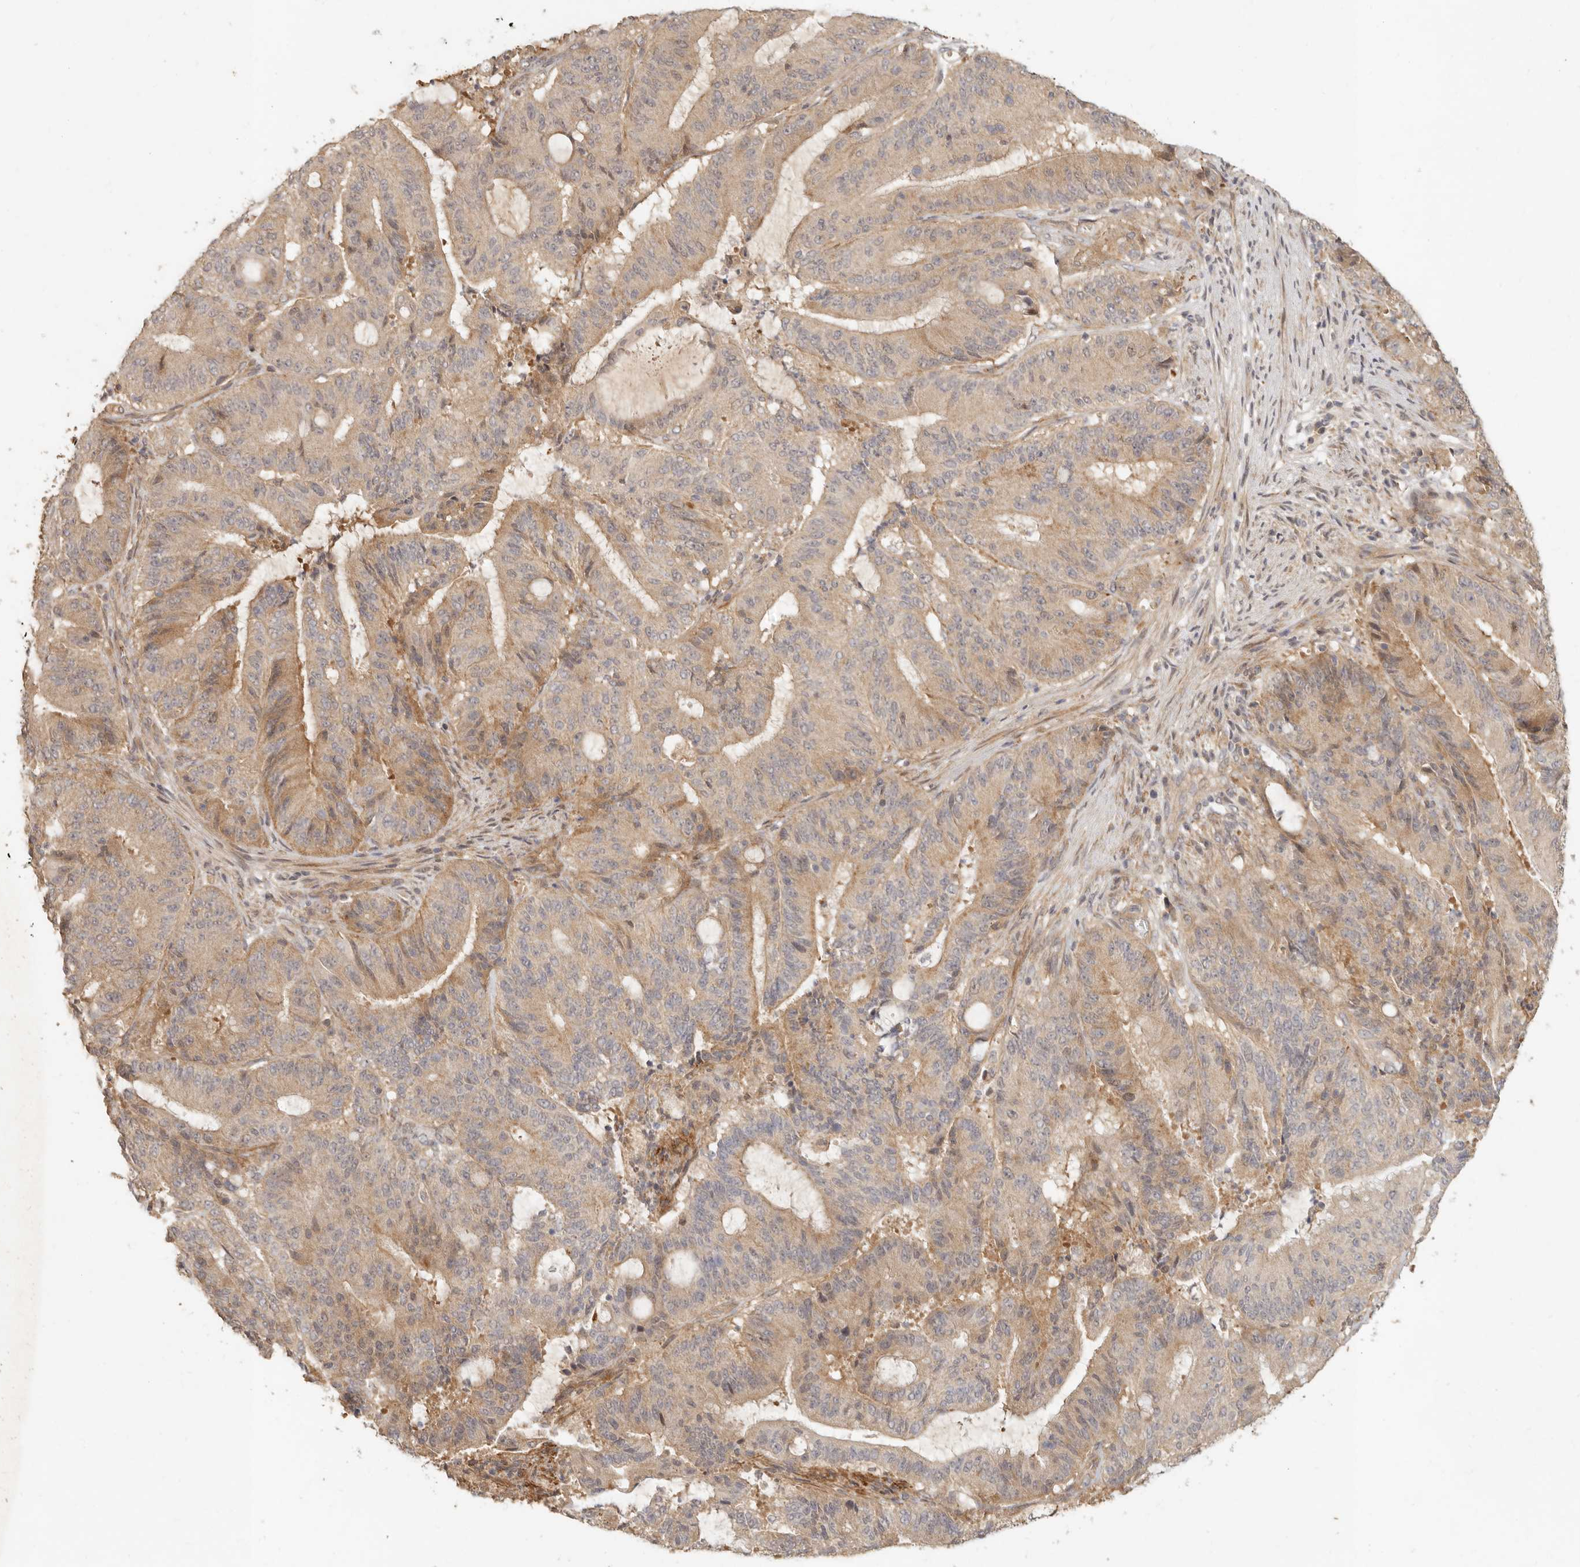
{"staining": {"intensity": "weak", "quantity": ">75%", "location": "cytoplasmic/membranous"}, "tissue": "liver cancer", "cell_type": "Tumor cells", "image_type": "cancer", "snomed": [{"axis": "morphology", "description": "Normal tissue, NOS"}, {"axis": "morphology", "description": "Cholangiocarcinoma"}, {"axis": "topography", "description": "Liver"}, {"axis": "topography", "description": "Peripheral nerve tissue"}], "caption": "Liver cholangiocarcinoma stained for a protein displays weak cytoplasmic/membranous positivity in tumor cells.", "gene": "VIPR1", "patient": {"sex": "female", "age": 73}}